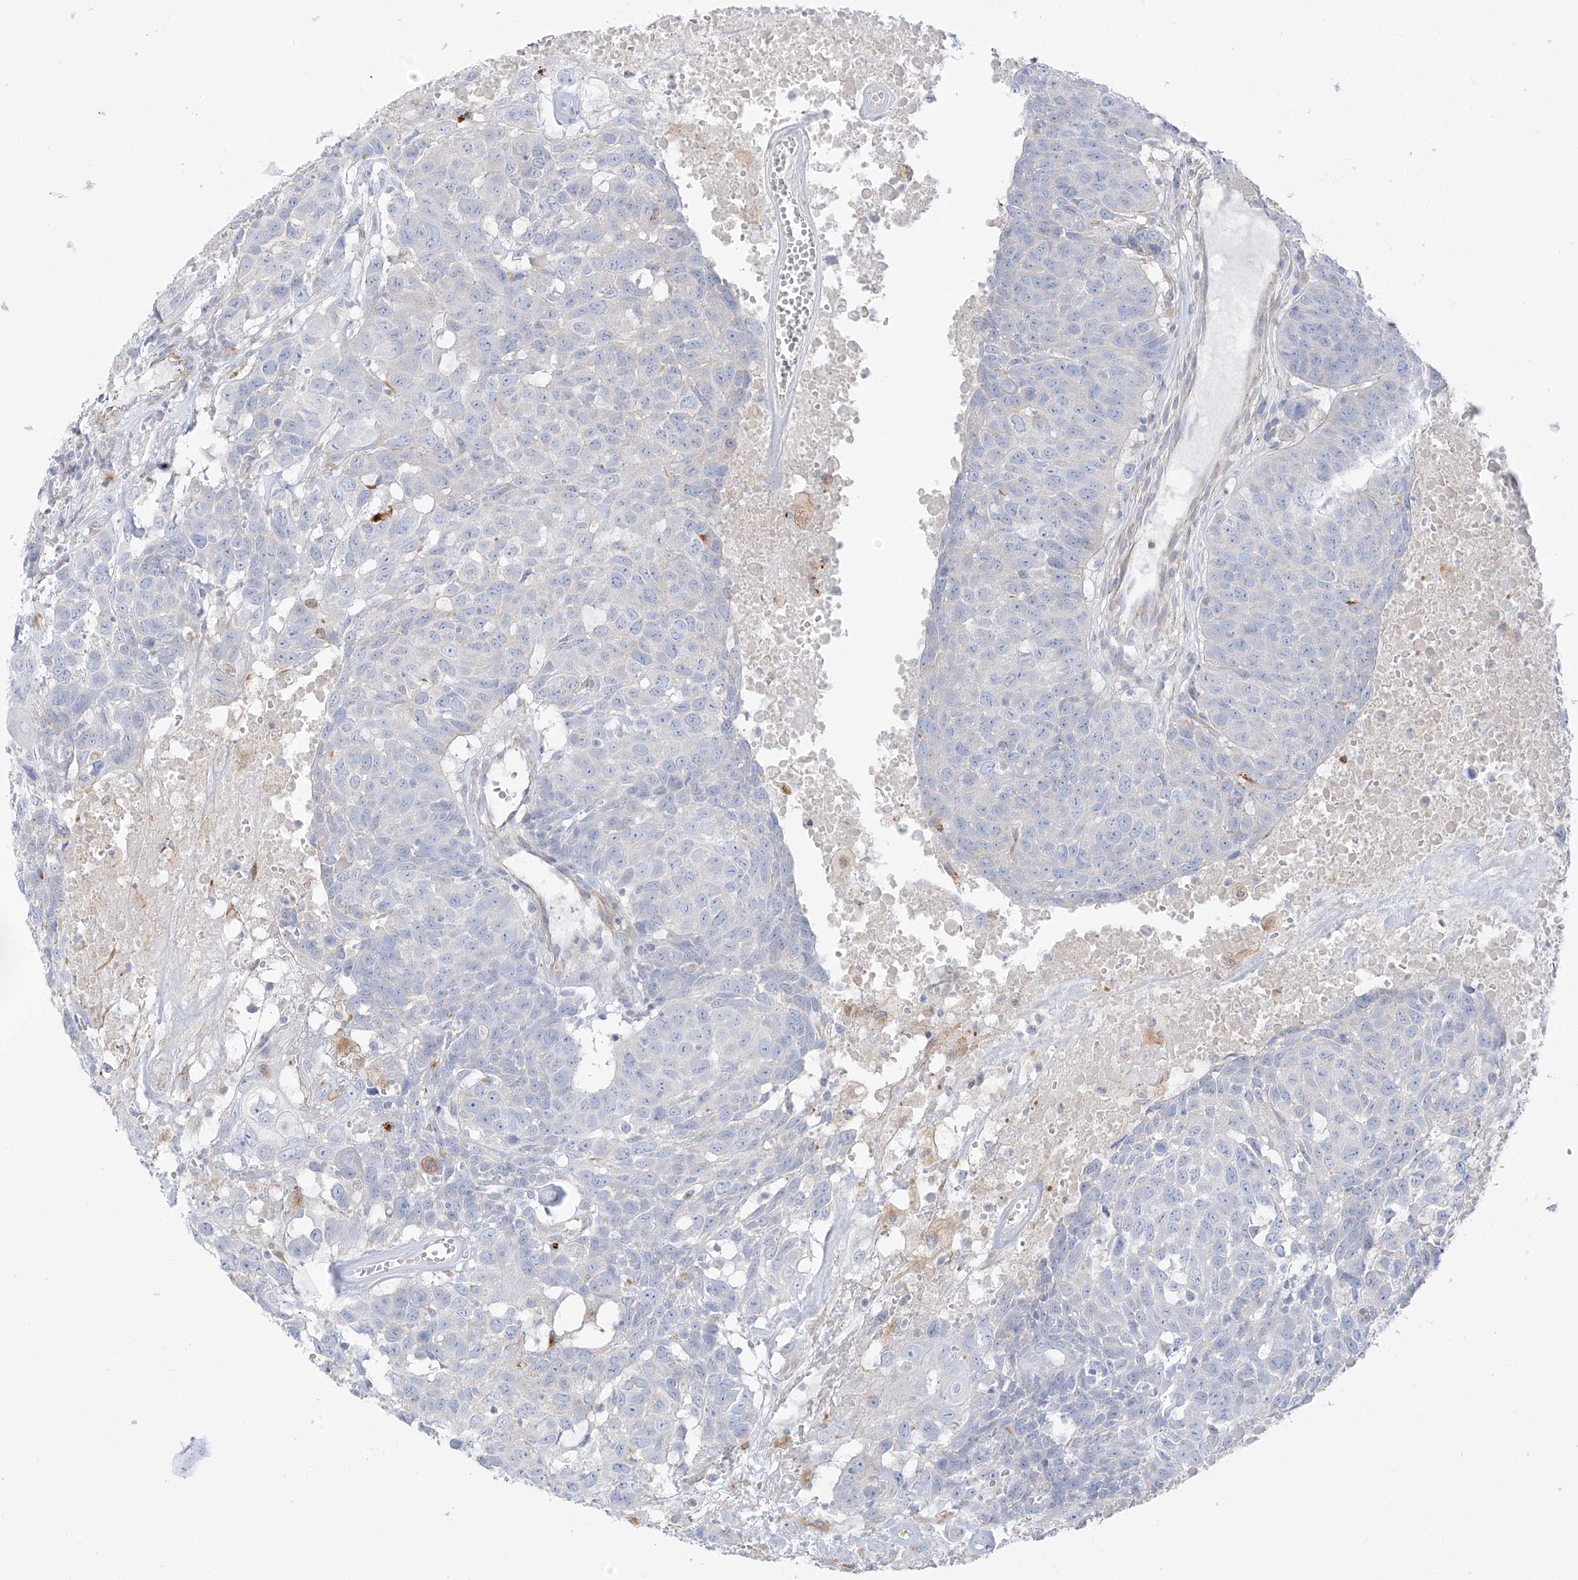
{"staining": {"intensity": "negative", "quantity": "none", "location": "none"}, "tissue": "head and neck cancer", "cell_type": "Tumor cells", "image_type": "cancer", "snomed": [{"axis": "morphology", "description": "Squamous cell carcinoma, NOS"}, {"axis": "topography", "description": "Head-Neck"}], "caption": "Tumor cells show no significant protein staining in head and neck cancer.", "gene": "TAL2", "patient": {"sex": "male", "age": 66}}